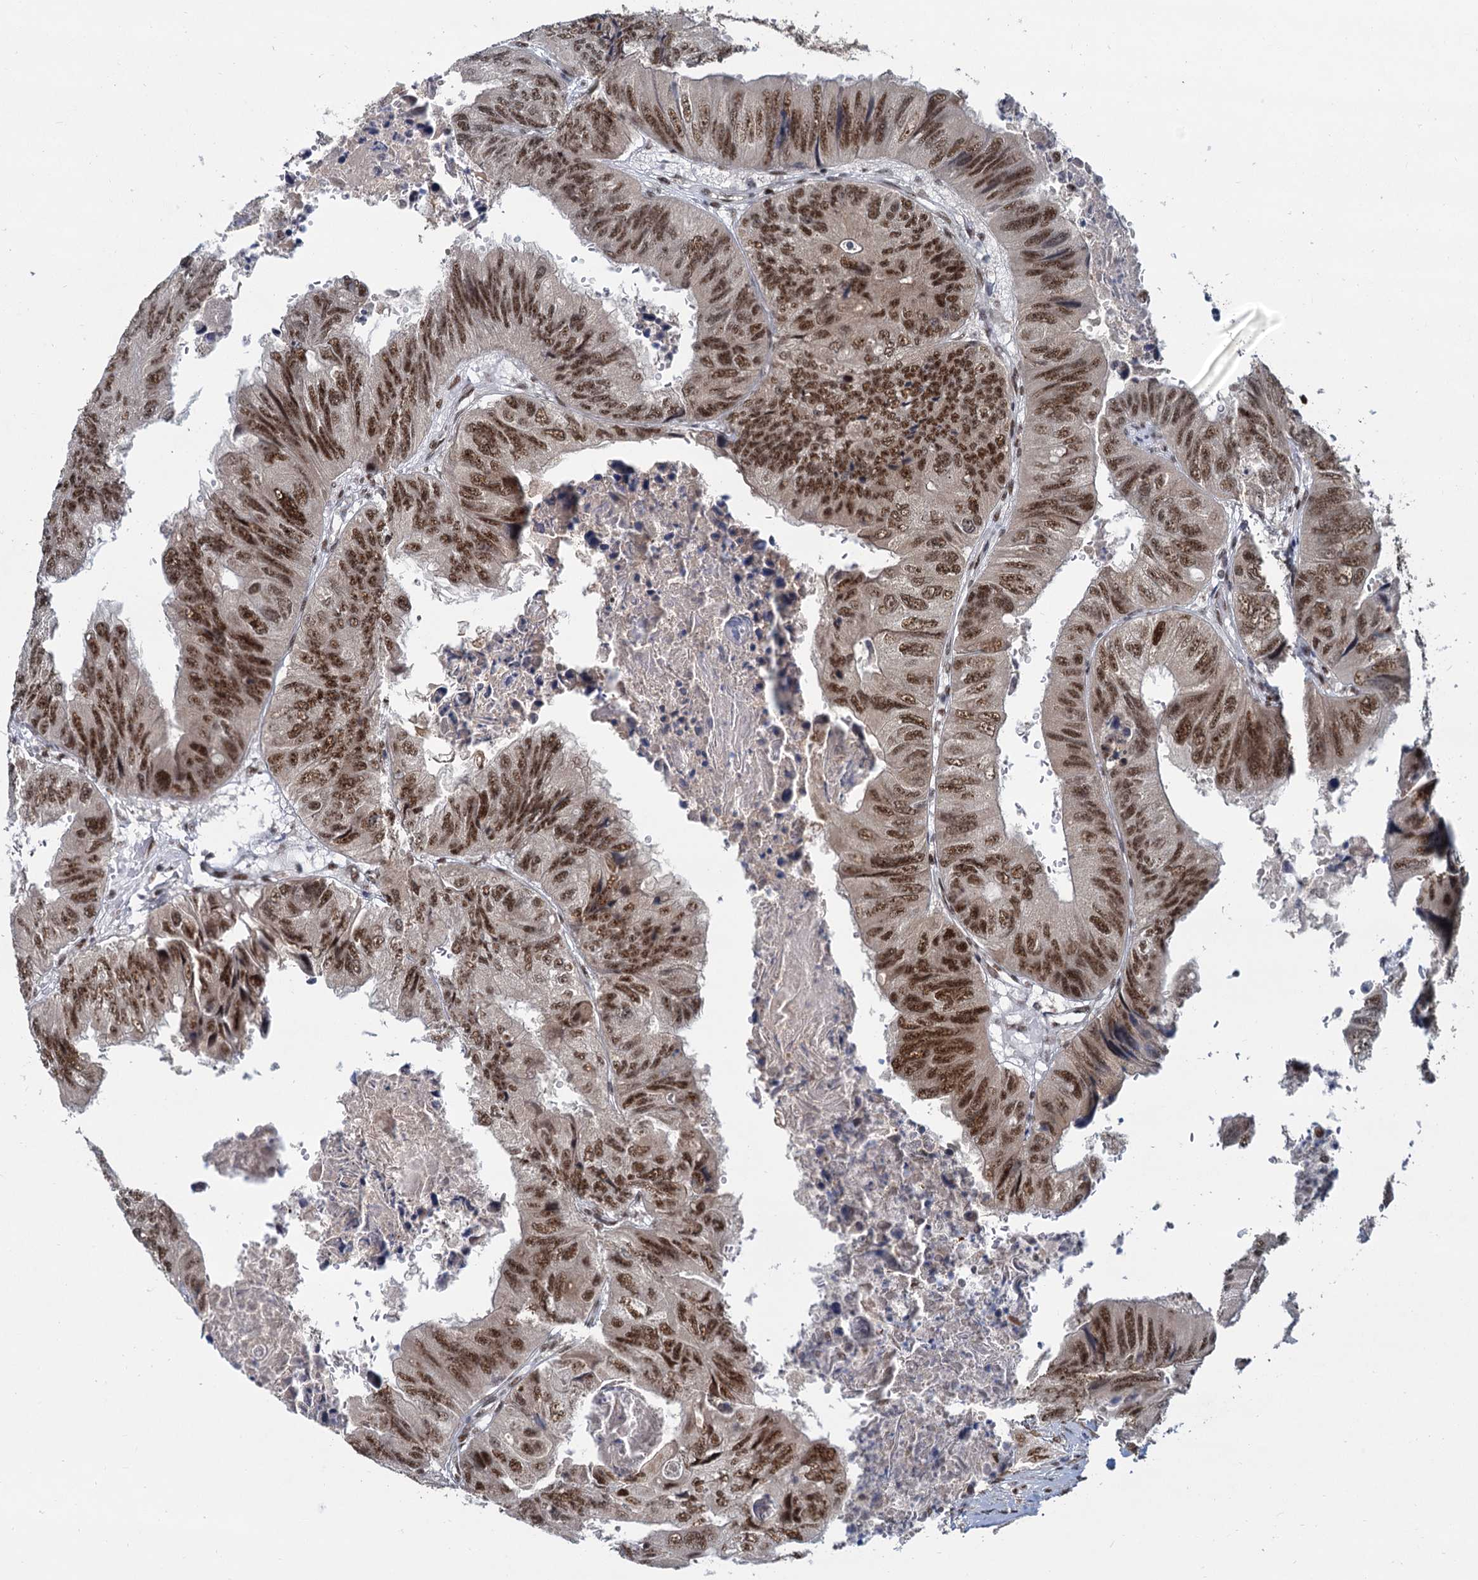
{"staining": {"intensity": "moderate", "quantity": ">75%", "location": "nuclear"}, "tissue": "colorectal cancer", "cell_type": "Tumor cells", "image_type": "cancer", "snomed": [{"axis": "morphology", "description": "Adenocarcinoma, NOS"}, {"axis": "topography", "description": "Rectum"}], "caption": "A photomicrograph of human colorectal adenocarcinoma stained for a protein displays moderate nuclear brown staining in tumor cells.", "gene": "WBP4", "patient": {"sex": "male", "age": 63}}